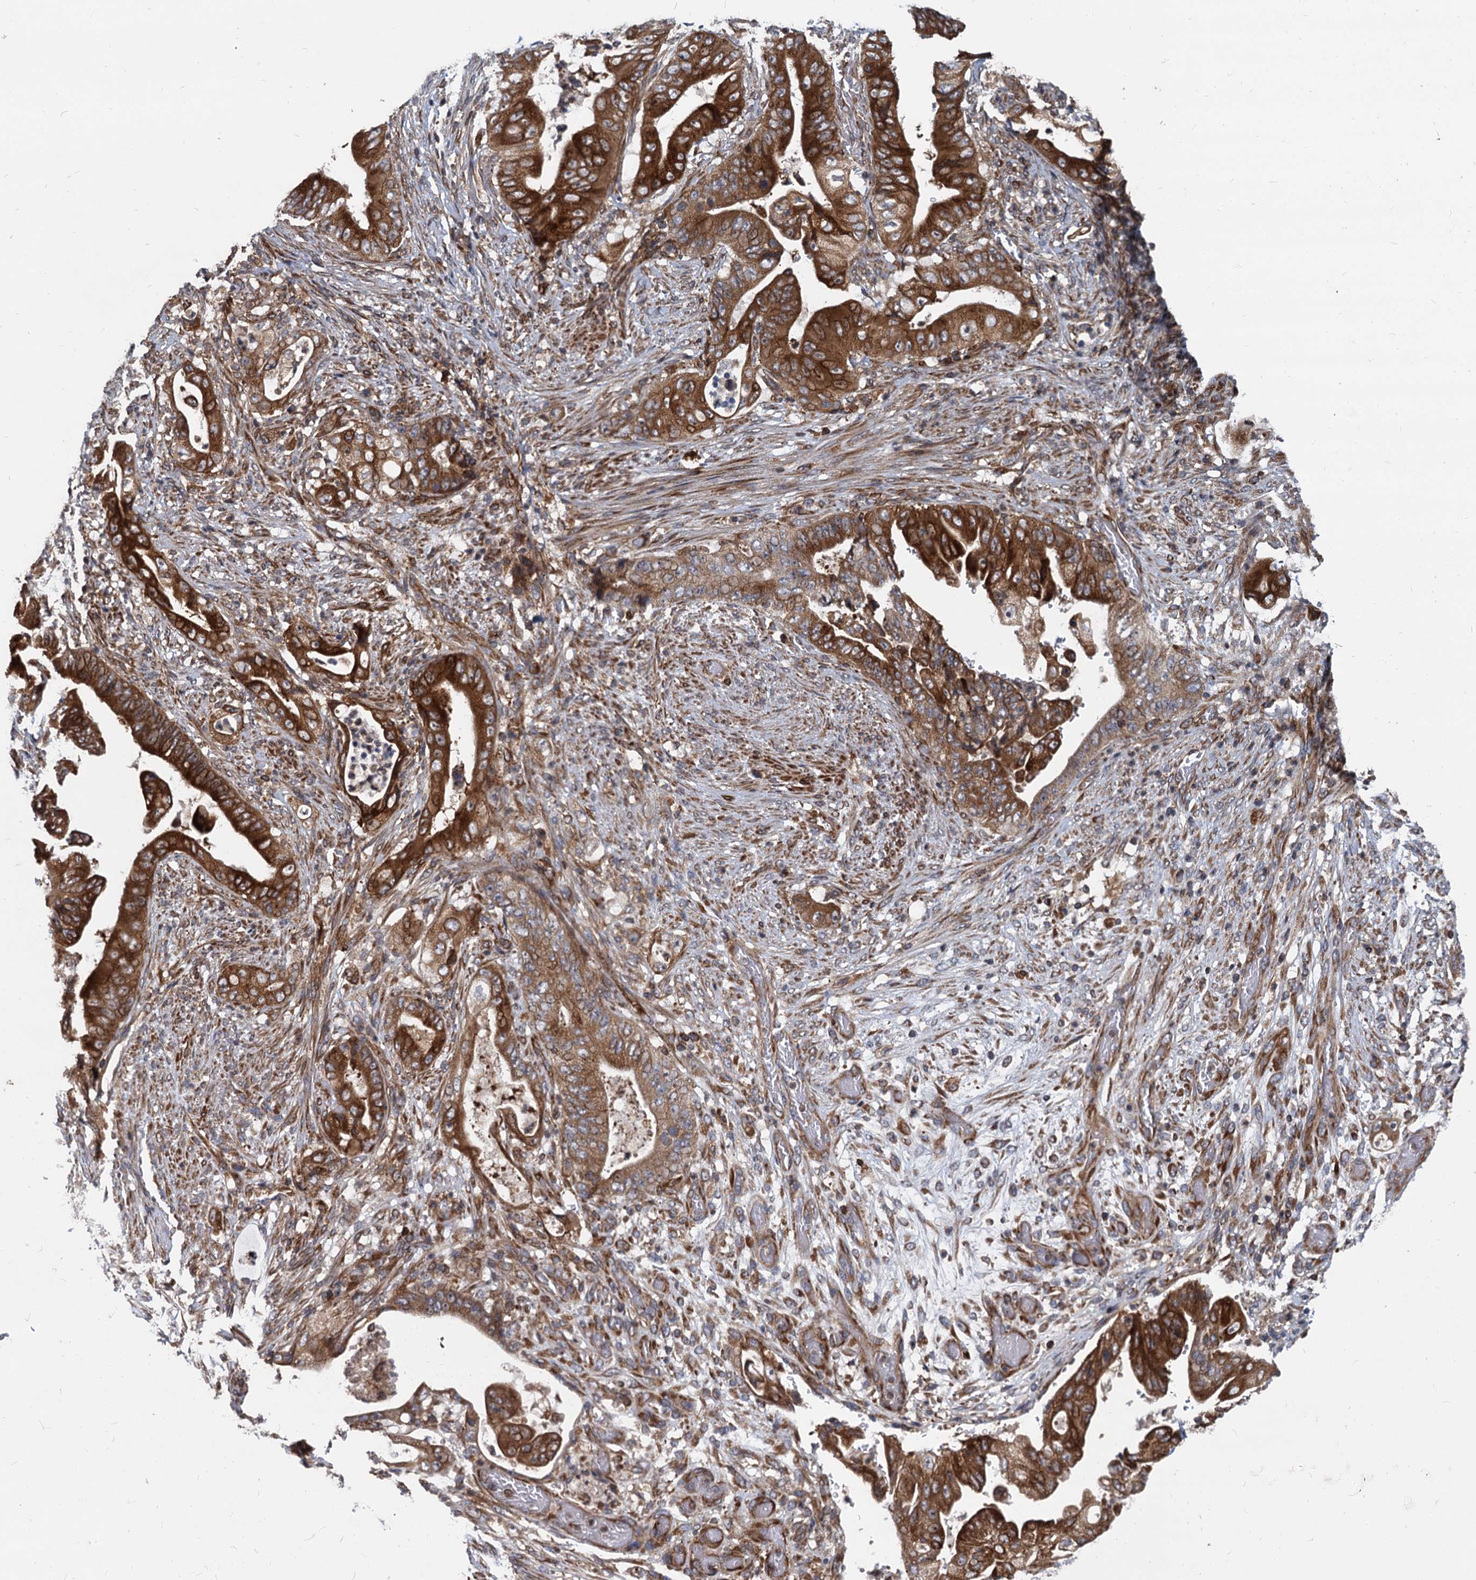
{"staining": {"intensity": "strong", "quantity": ">75%", "location": "cytoplasmic/membranous"}, "tissue": "stomach cancer", "cell_type": "Tumor cells", "image_type": "cancer", "snomed": [{"axis": "morphology", "description": "Adenocarcinoma, NOS"}, {"axis": "topography", "description": "Stomach"}], "caption": "Stomach cancer (adenocarcinoma) stained for a protein (brown) displays strong cytoplasmic/membranous positive staining in about >75% of tumor cells.", "gene": "STIM1", "patient": {"sex": "female", "age": 73}}